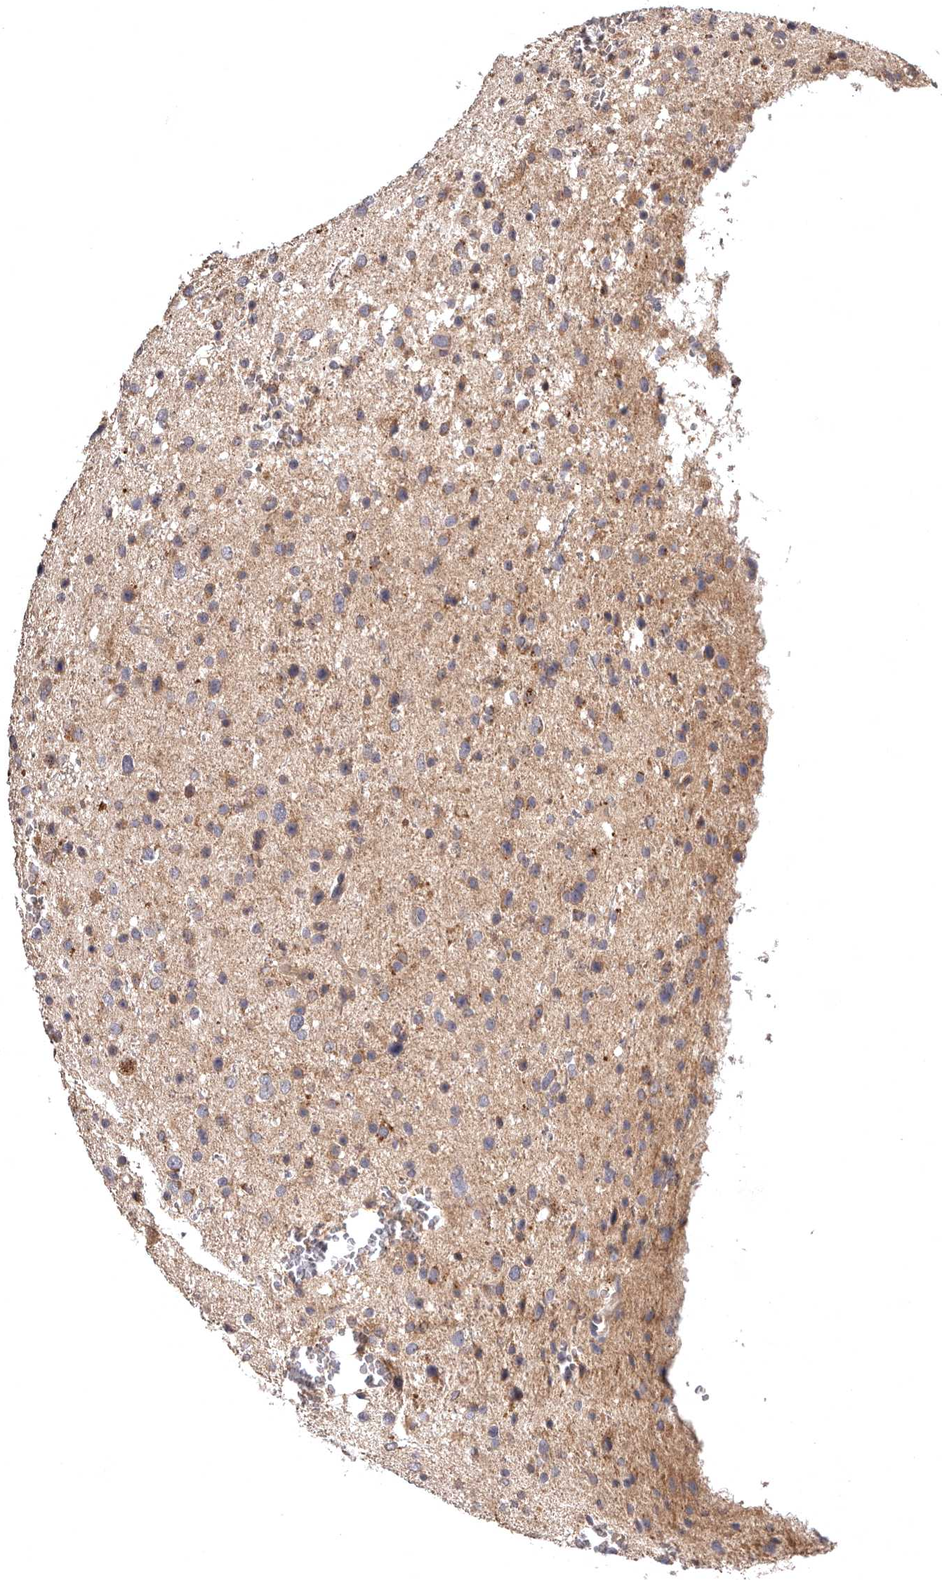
{"staining": {"intensity": "weak", "quantity": ">75%", "location": "cytoplasmic/membranous"}, "tissue": "glioma", "cell_type": "Tumor cells", "image_type": "cancer", "snomed": [{"axis": "morphology", "description": "Glioma, malignant, Low grade"}, {"axis": "topography", "description": "Brain"}], "caption": "This is an image of immunohistochemistry staining of malignant low-grade glioma, which shows weak staining in the cytoplasmic/membranous of tumor cells.", "gene": "ADCY2", "patient": {"sex": "female", "age": 37}}